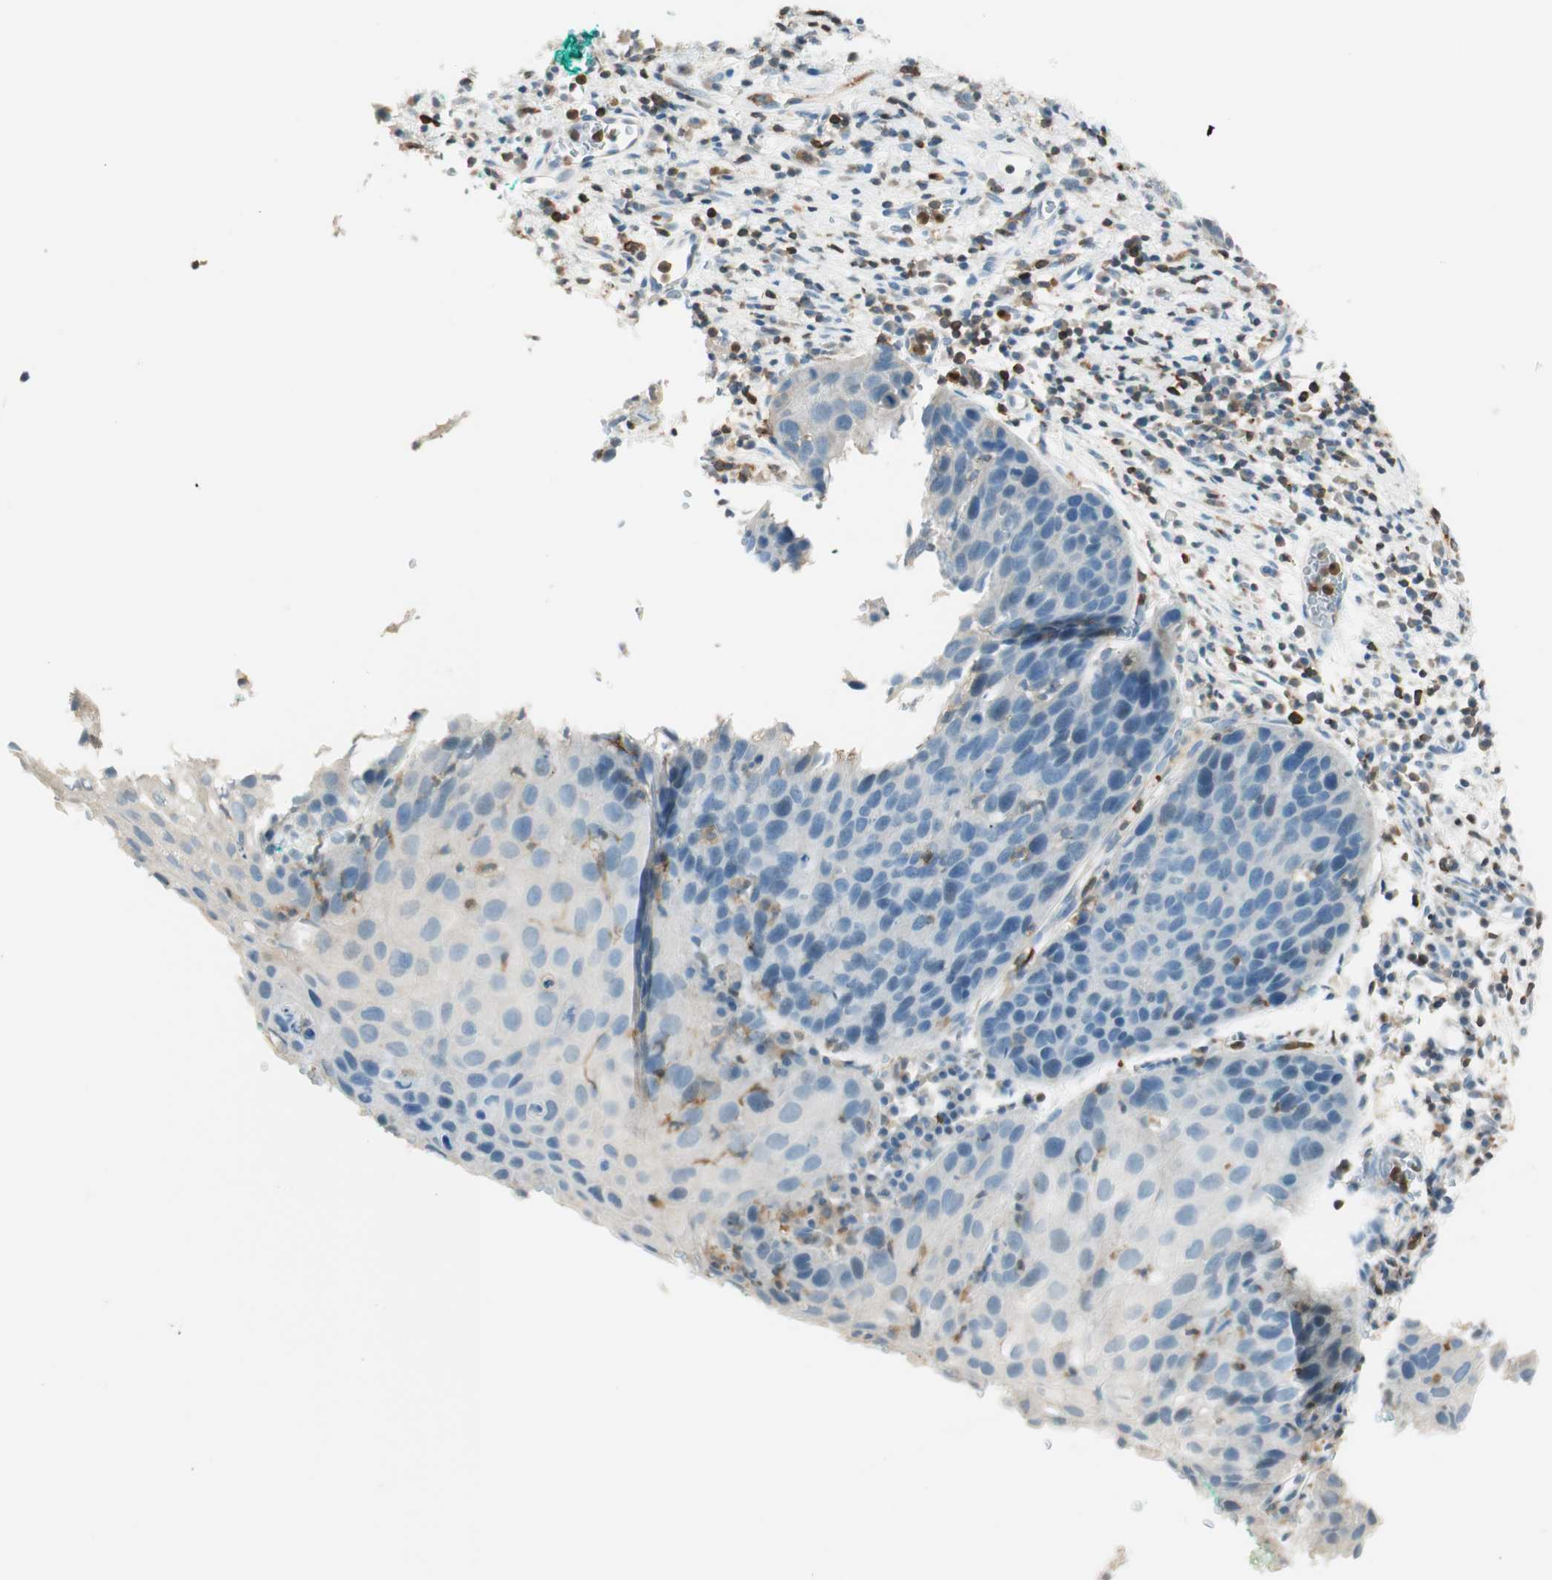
{"staining": {"intensity": "weak", "quantity": "25%-75%", "location": "cytoplasmic/membranous"}, "tissue": "cervical cancer", "cell_type": "Tumor cells", "image_type": "cancer", "snomed": [{"axis": "morphology", "description": "Squamous cell carcinoma, NOS"}, {"axis": "topography", "description": "Cervix"}], "caption": "Brown immunohistochemical staining in cervical squamous cell carcinoma demonstrates weak cytoplasmic/membranous staining in about 25%-75% of tumor cells.", "gene": "HPGD", "patient": {"sex": "female", "age": 38}}